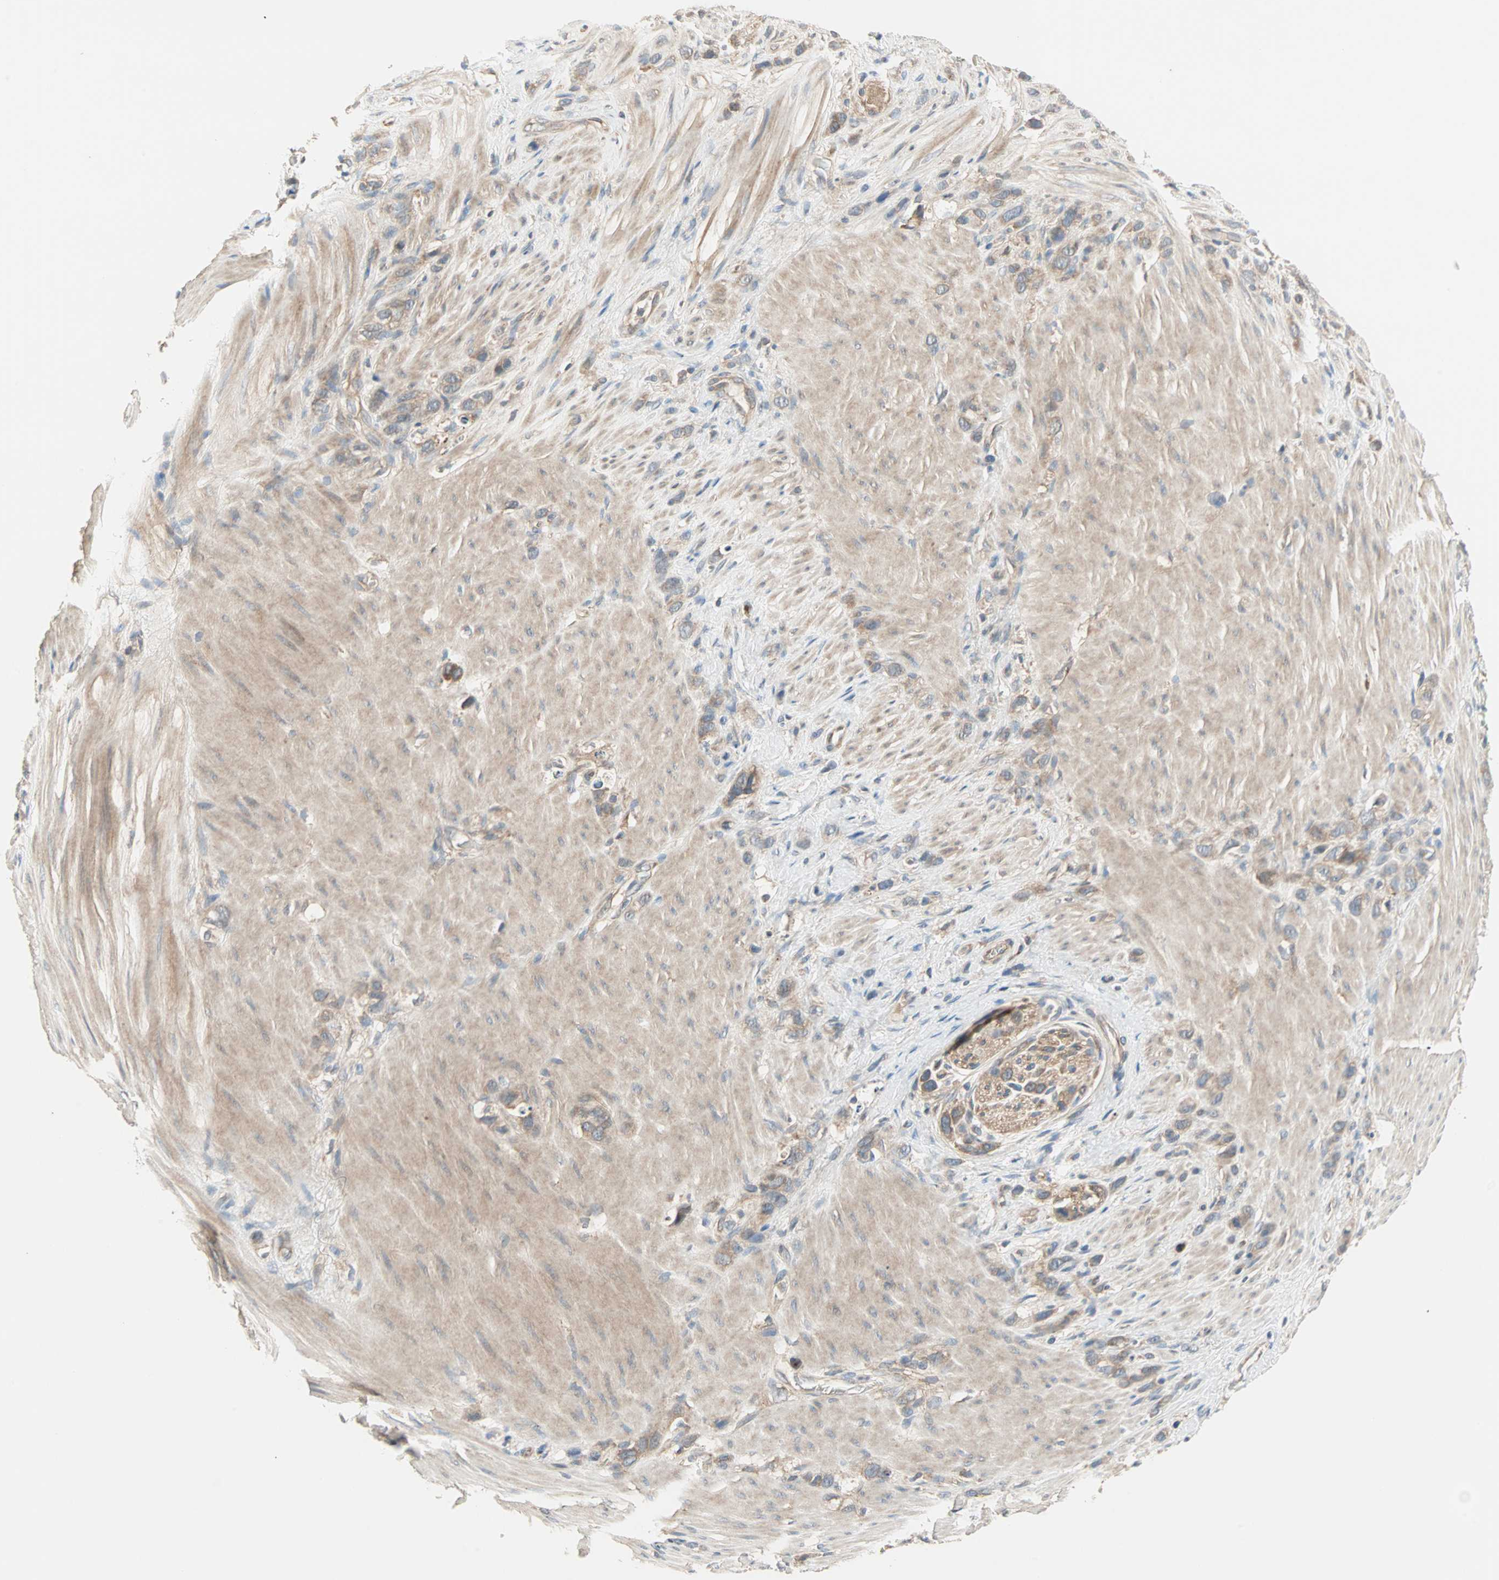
{"staining": {"intensity": "weak", "quantity": "<25%", "location": "cytoplasmic/membranous"}, "tissue": "stomach cancer", "cell_type": "Tumor cells", "image_type": "cancer", "snomed": [{"axis": "morphology", "description": "Normal tissue, NOS"}, {"axis": "morphology", "description": "Adenocarcinoma, NOS"}, {"axis": "morphology", "description": "Adenocarcinoma, High grade"}, {"axis": "topography", "description": "Stomach, upper"}, {"axis": "topography", "description": "Stomach"}], "caption": "This is an immunohistochemistry (IHC) image of stomach cancer. There is no positivity in tumor cells.", "gene": "PDE8A", "patient": {"sex": "female", "age": 65}}